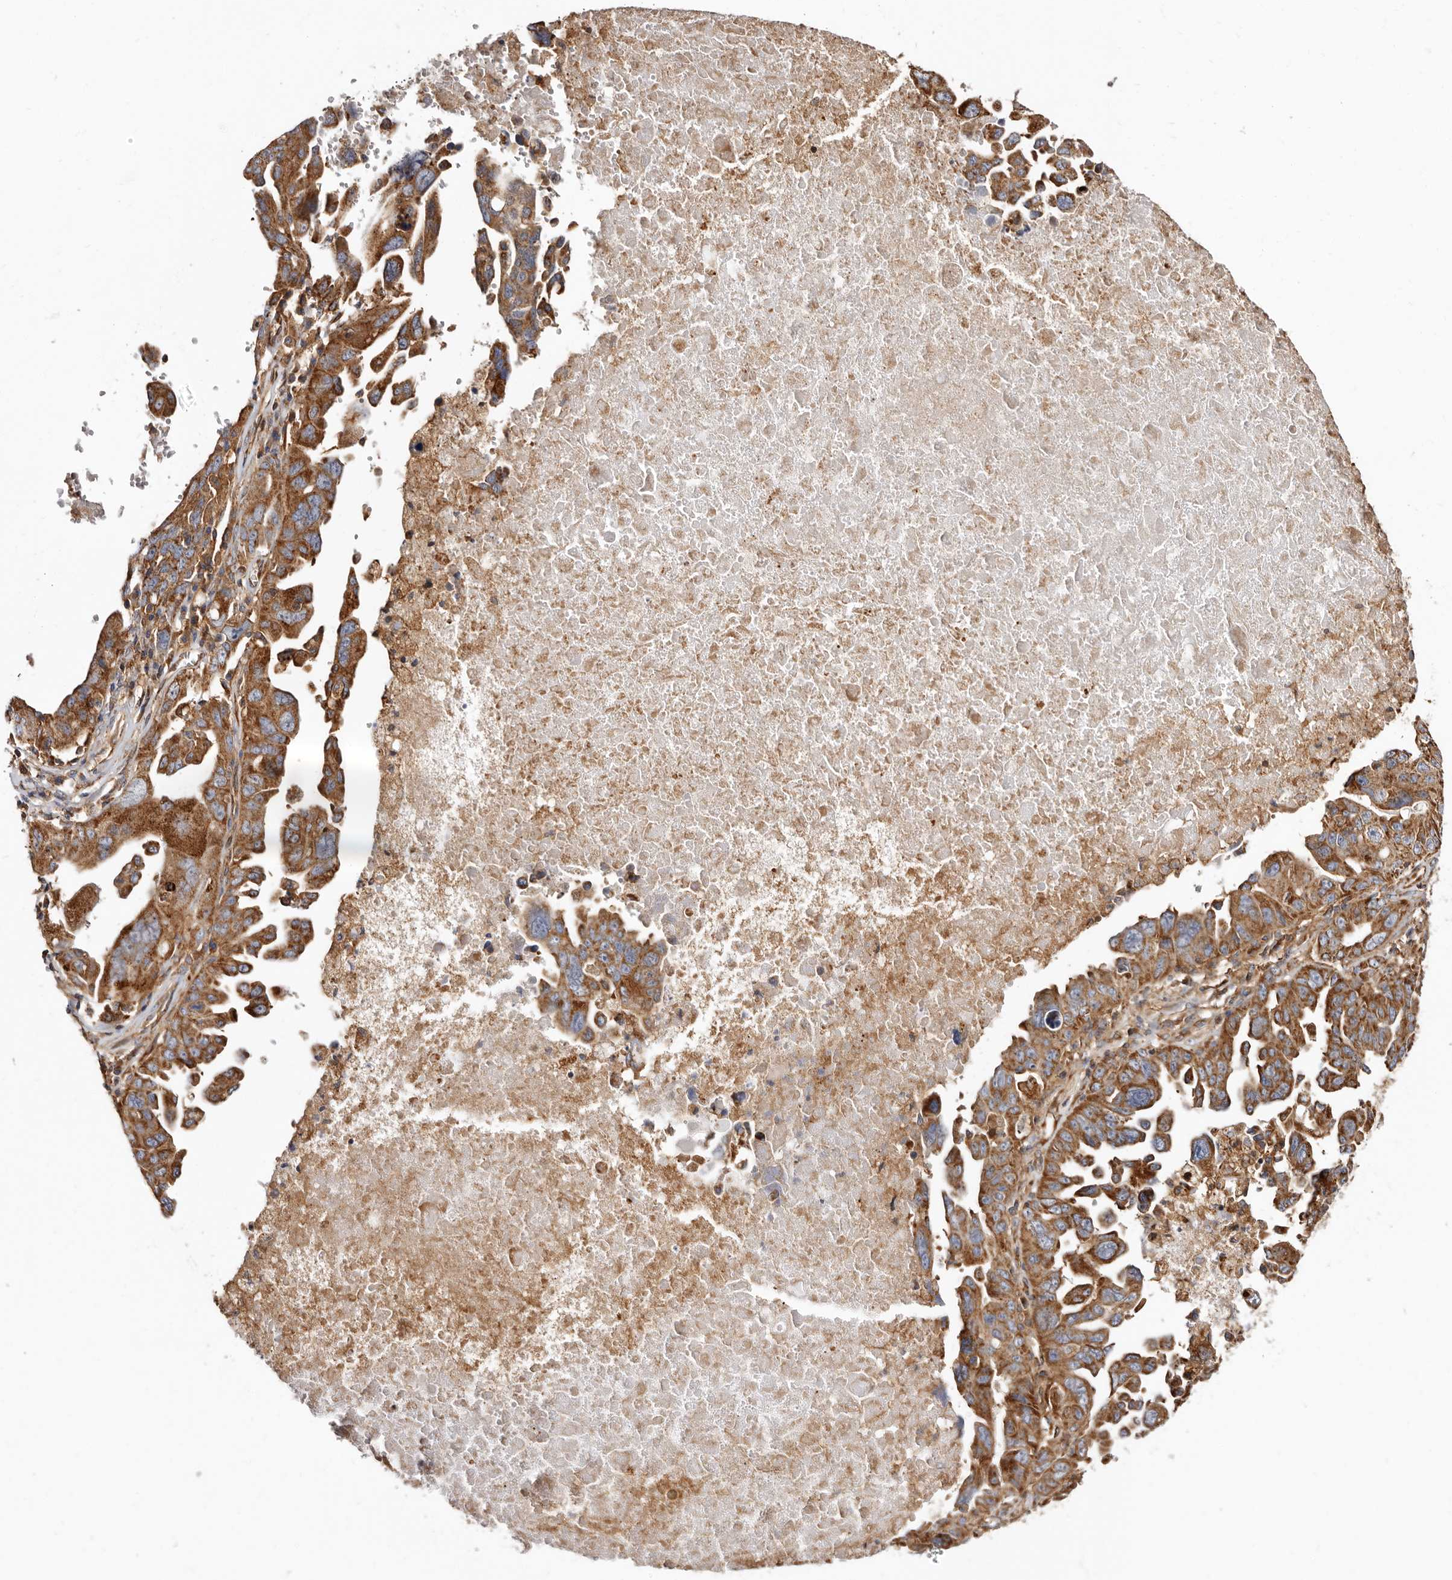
{"staining": {"intensity": "moderate", "quantity": ">75%", "location": "cytoplasmic/membranous"}, "tissue": "ovarian cancer", "cell_type": "Tumor cells", "image_type": "cancer", "snomed": [{"axis": "morphology", "description": "Carcinoma, endometroid"}, {"axis": "topography", "description": "Ovary"}], "caption": "The immunohistochemical stain shows moderate cytoplasmic/membranous expression in tumor cells of endometroid carcinoma (ovarian) tissue.", "gene": "COQ8B", "patient": {"sex": "female", "age": 62}}